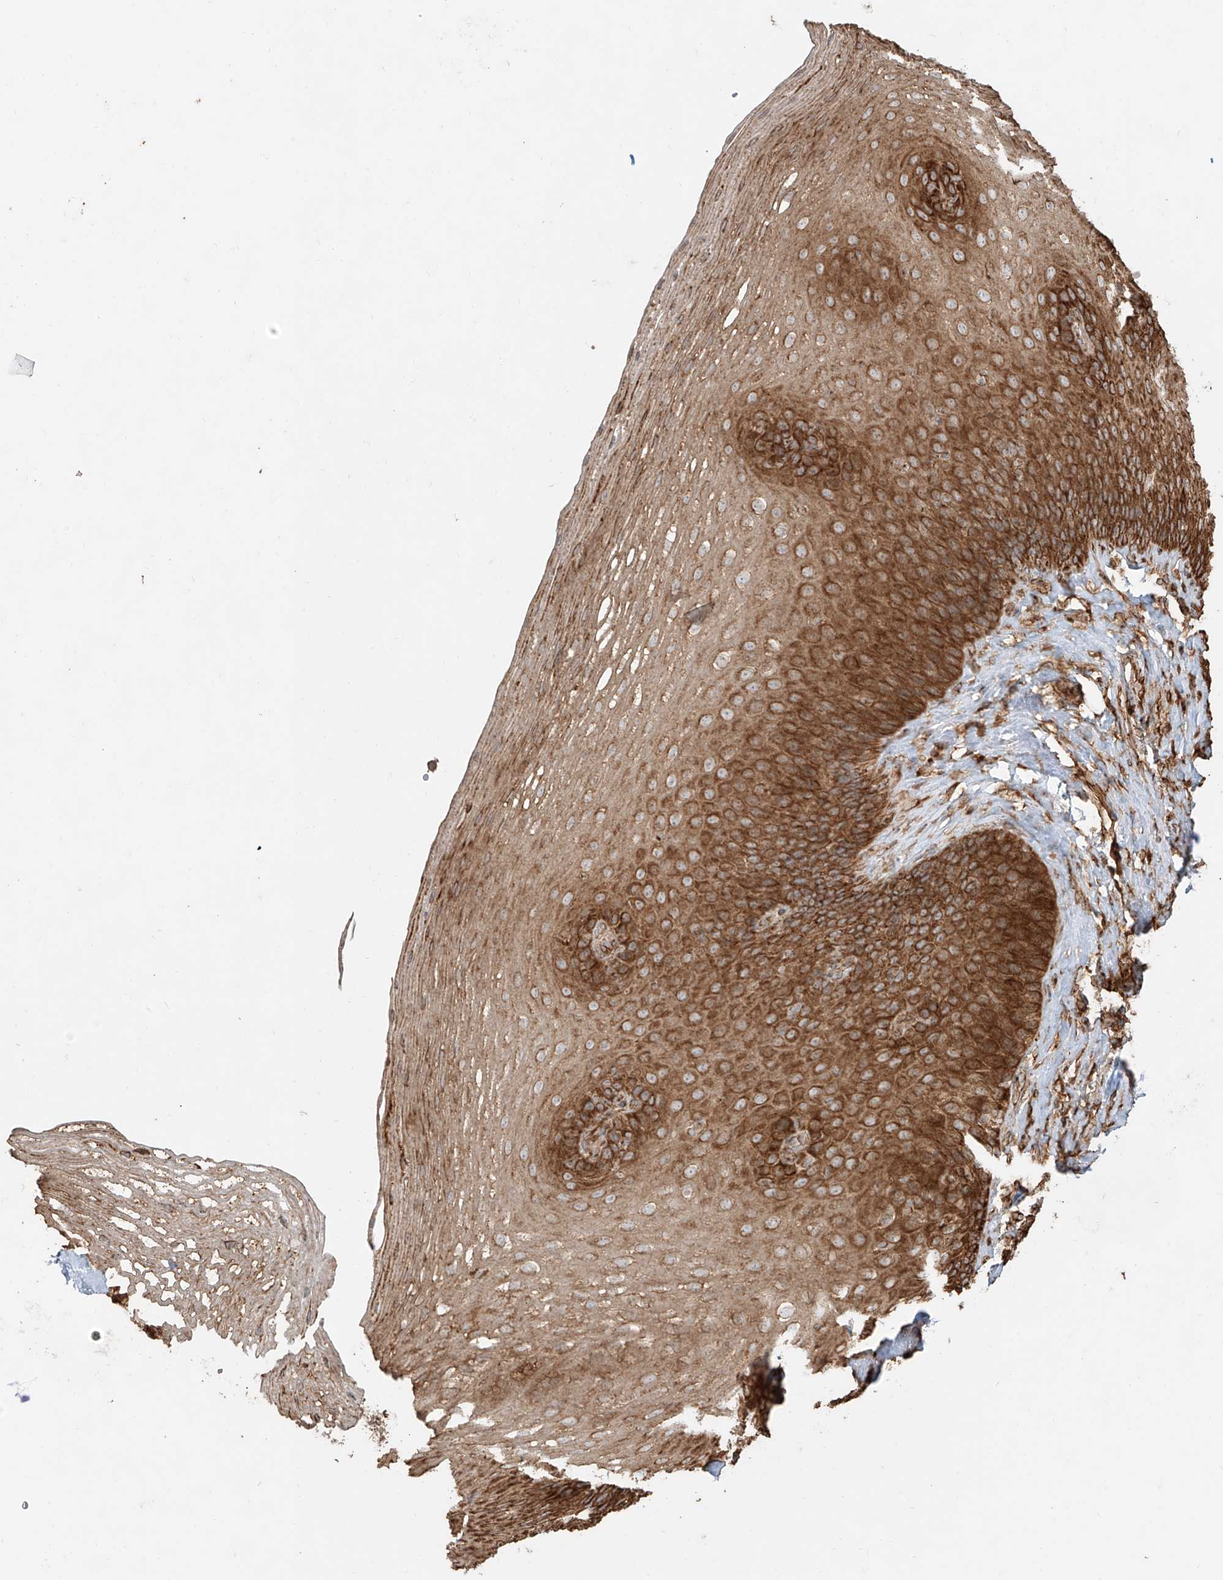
{"staining": {"intensity": "strong", "quantity": ">75%", "location": "cytoplasmic/membranous"}, "tissue": "esophagus", "cell_type": "Squamous epithelial cells", "image_type": "normal", "snomed": [{"axis": "morphology", "description": "Normal tissue, NOS"}, {"axis": "topography", "description": "Esophagus"}], "caption": "Squamous epithelial cells exhibit strong cytoplasmic/membranous expression in about >75% of cells in normal esophagus. (DAB (3,3'-diaminobenzidine) = brown stain, brightfield microscopy at high magnification).", "gene": "EFNB1", "patient": {"sex": "female", "age": 66}}